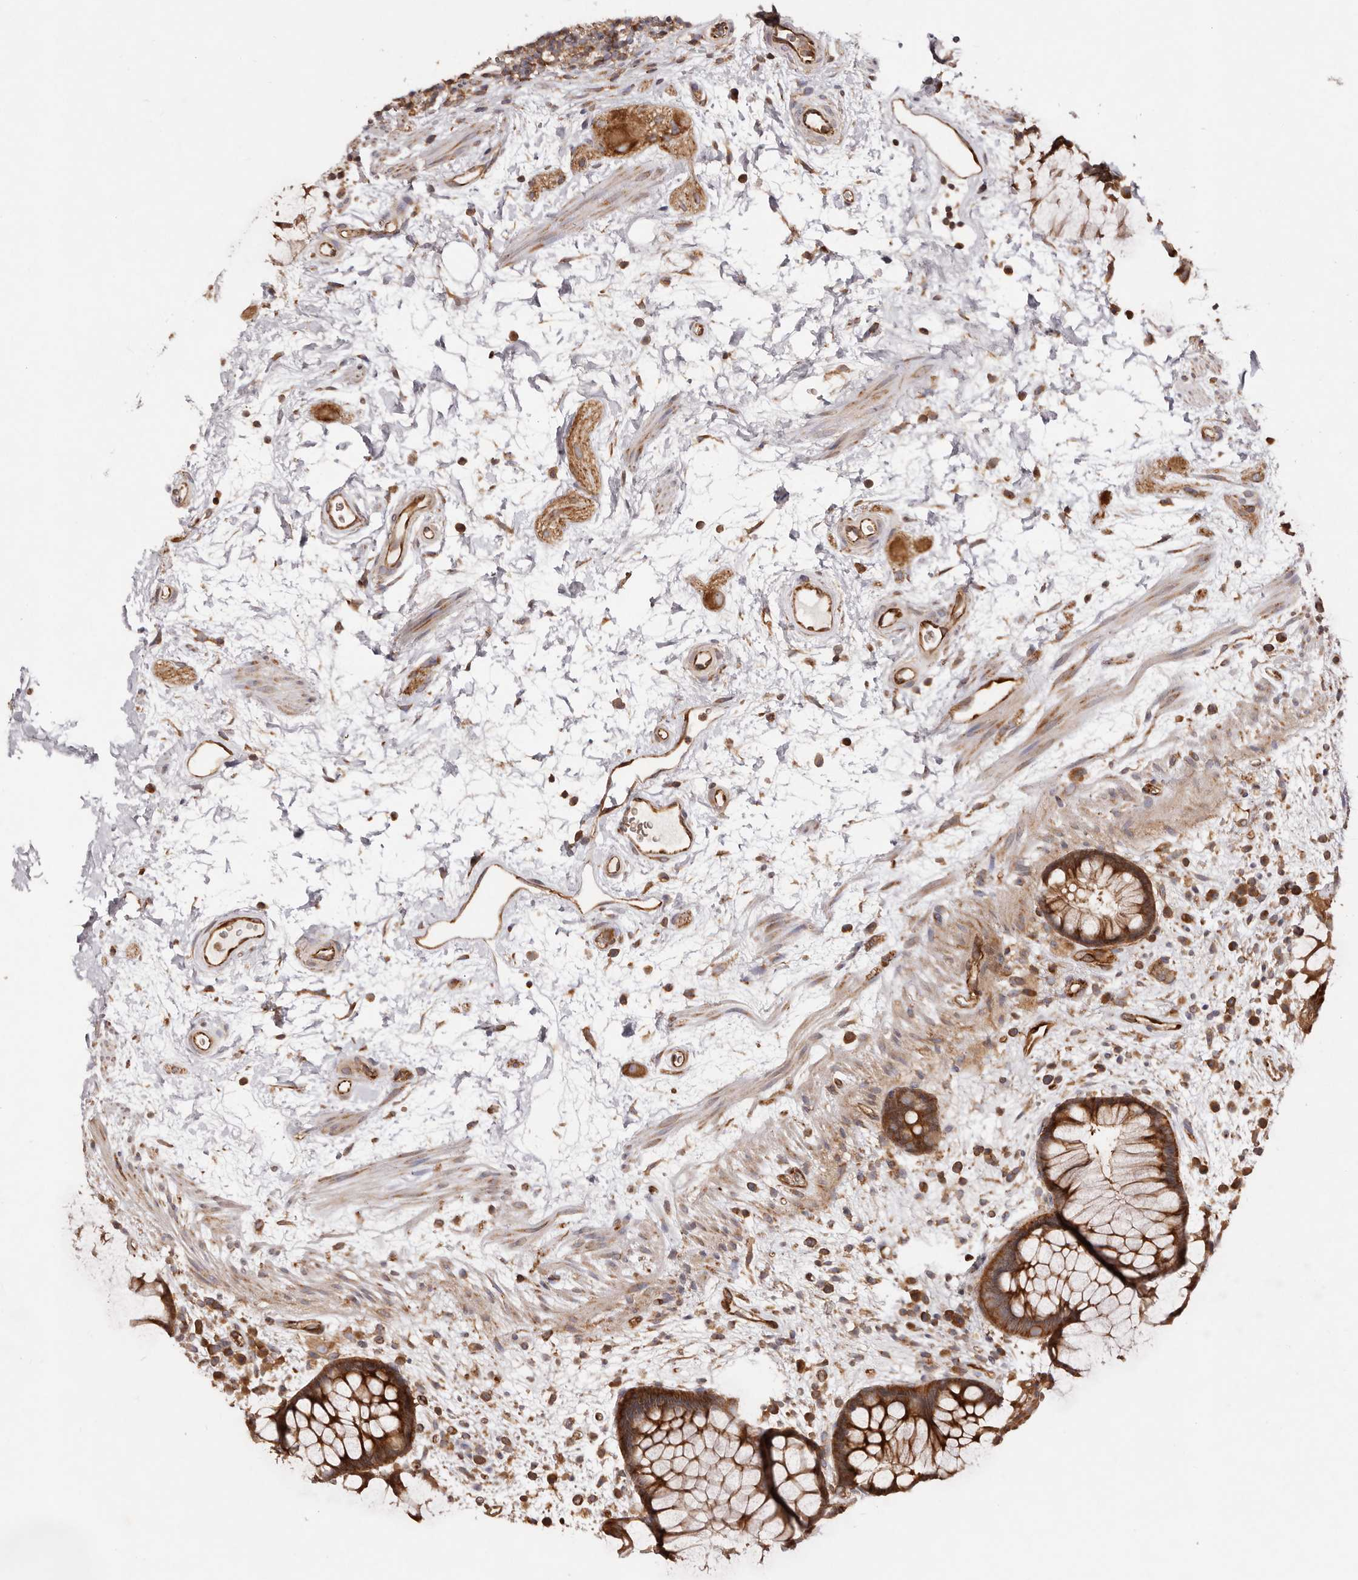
{"staining": {"intensity": "strong", "quantity": ">75%", "location": "cytoplasmic/membranous"}, "tissue": "rectum", "cell_type": "Glandular cells", "image_type": "normal", "snomed": [{"axis": "morphology", "description": "Normal tissue, NOS"}, {"axis": "topography", "description": "Rectum"}], "caption": "A brown stain labels strong cytoplasmic/membranous expression of a protein in glandular cells of unremarkable human rectum. Nuclei are stained in blue.", "gene": "RPS6", "patient": {"sex": "male", "age": 51}}